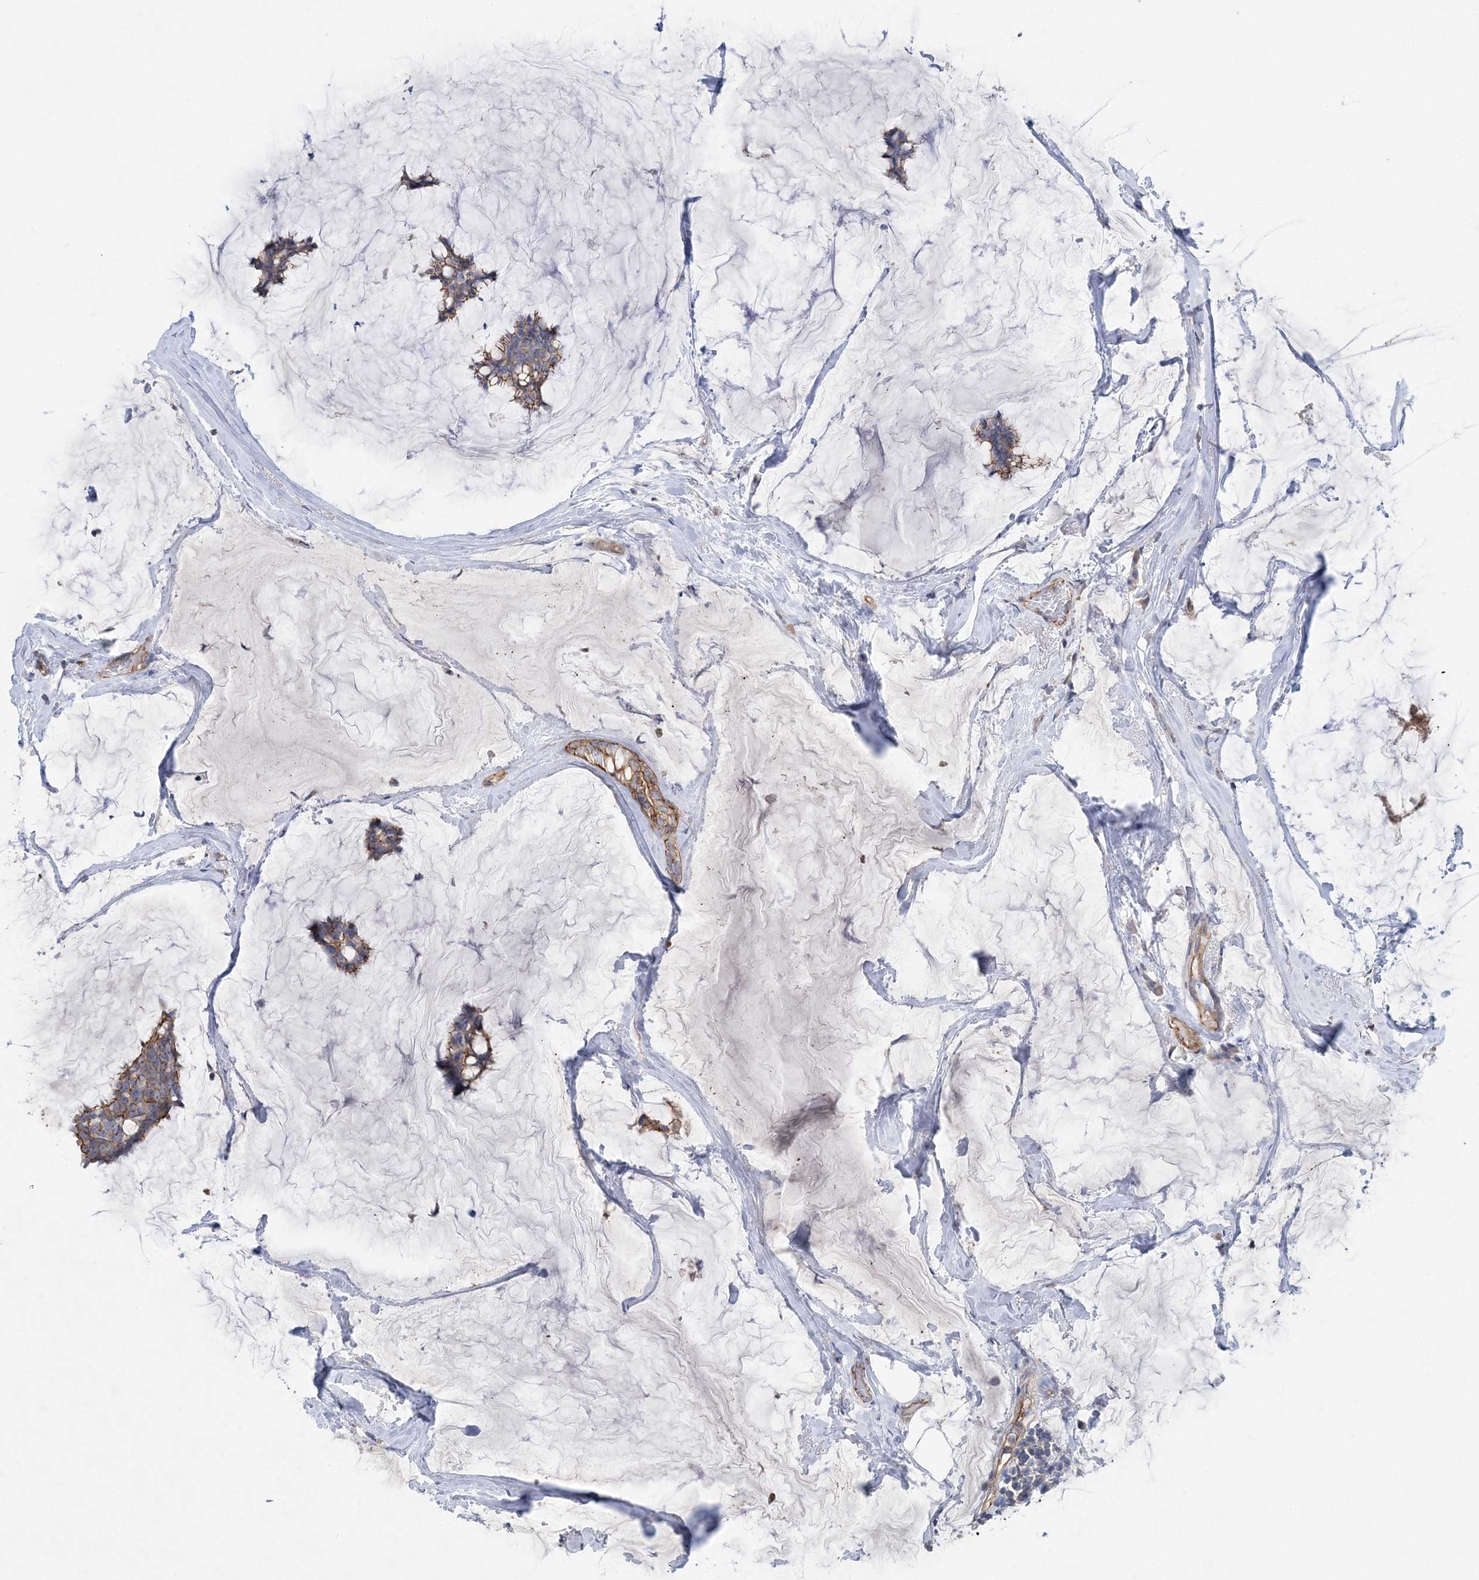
{"staining": {"intensity": "moderate", "quantity": "25%-75%", "location": "cytoplasmic/membranous"}, "tissue": "breast cancer", "cell_type": "Tumor cells", "image_type": "cancer", "snomed": [{"axis": "morphology", "description": "Duct carcinoma"}, {"axis": "topography", "description": "Breast"}], "caption": "The photomicrograph shows a brown stain indicating the presence of a protein in the cytoplasmic/membranous of tumor cells in intraductal carcinoma (breast). (Stains: DAB in brown, nuclei in blue, Microscopy: brightfield microscopy at high magnification).", "gene": "PIGC", "patient": {"sex": "female", "age": 93}}